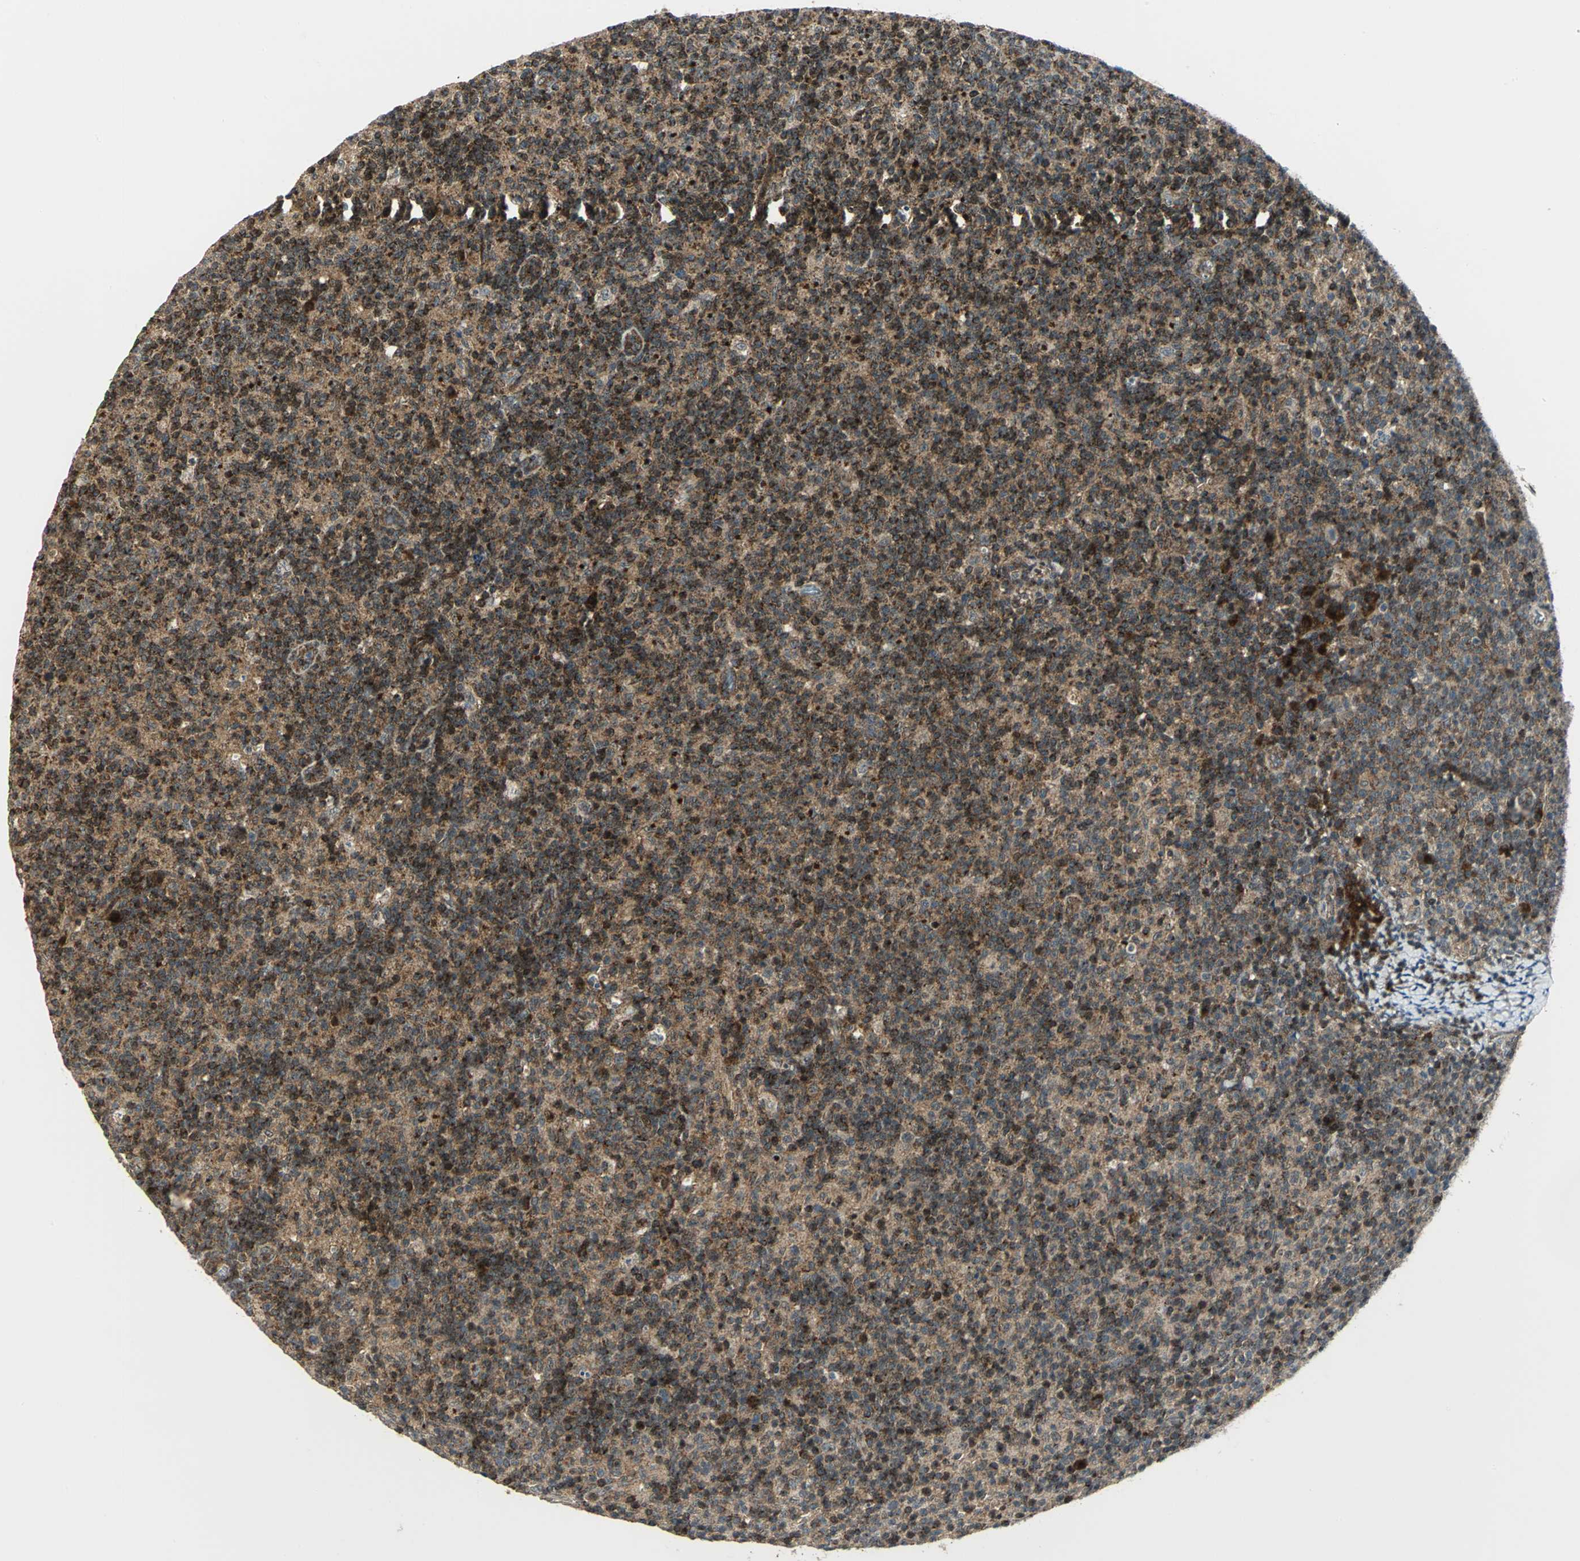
{"staining": {"intensity": "strong", "quantity": ">75%", "location": "cytoplasmic/membranous"}, "tissue": "lymph node", "cell_type": "Germinal center cells", "image_type": "normal", "snomed": [{"axis": "morphology", "description": "Normal tissue, NOS"}, {"axis": "morphology", "description": "Inflammation, NOS"}, {"axis": "topography", "description": "Lymph node"}], "caption": "Brown immunohistochemical staining in unremarkable lymph node demonstrates strong cytoplasmic/membranous staining in approximately >75% of germinal center cells.", "gene": "ATP6V1A", "patient": {"sex": "male", "age": 55}}